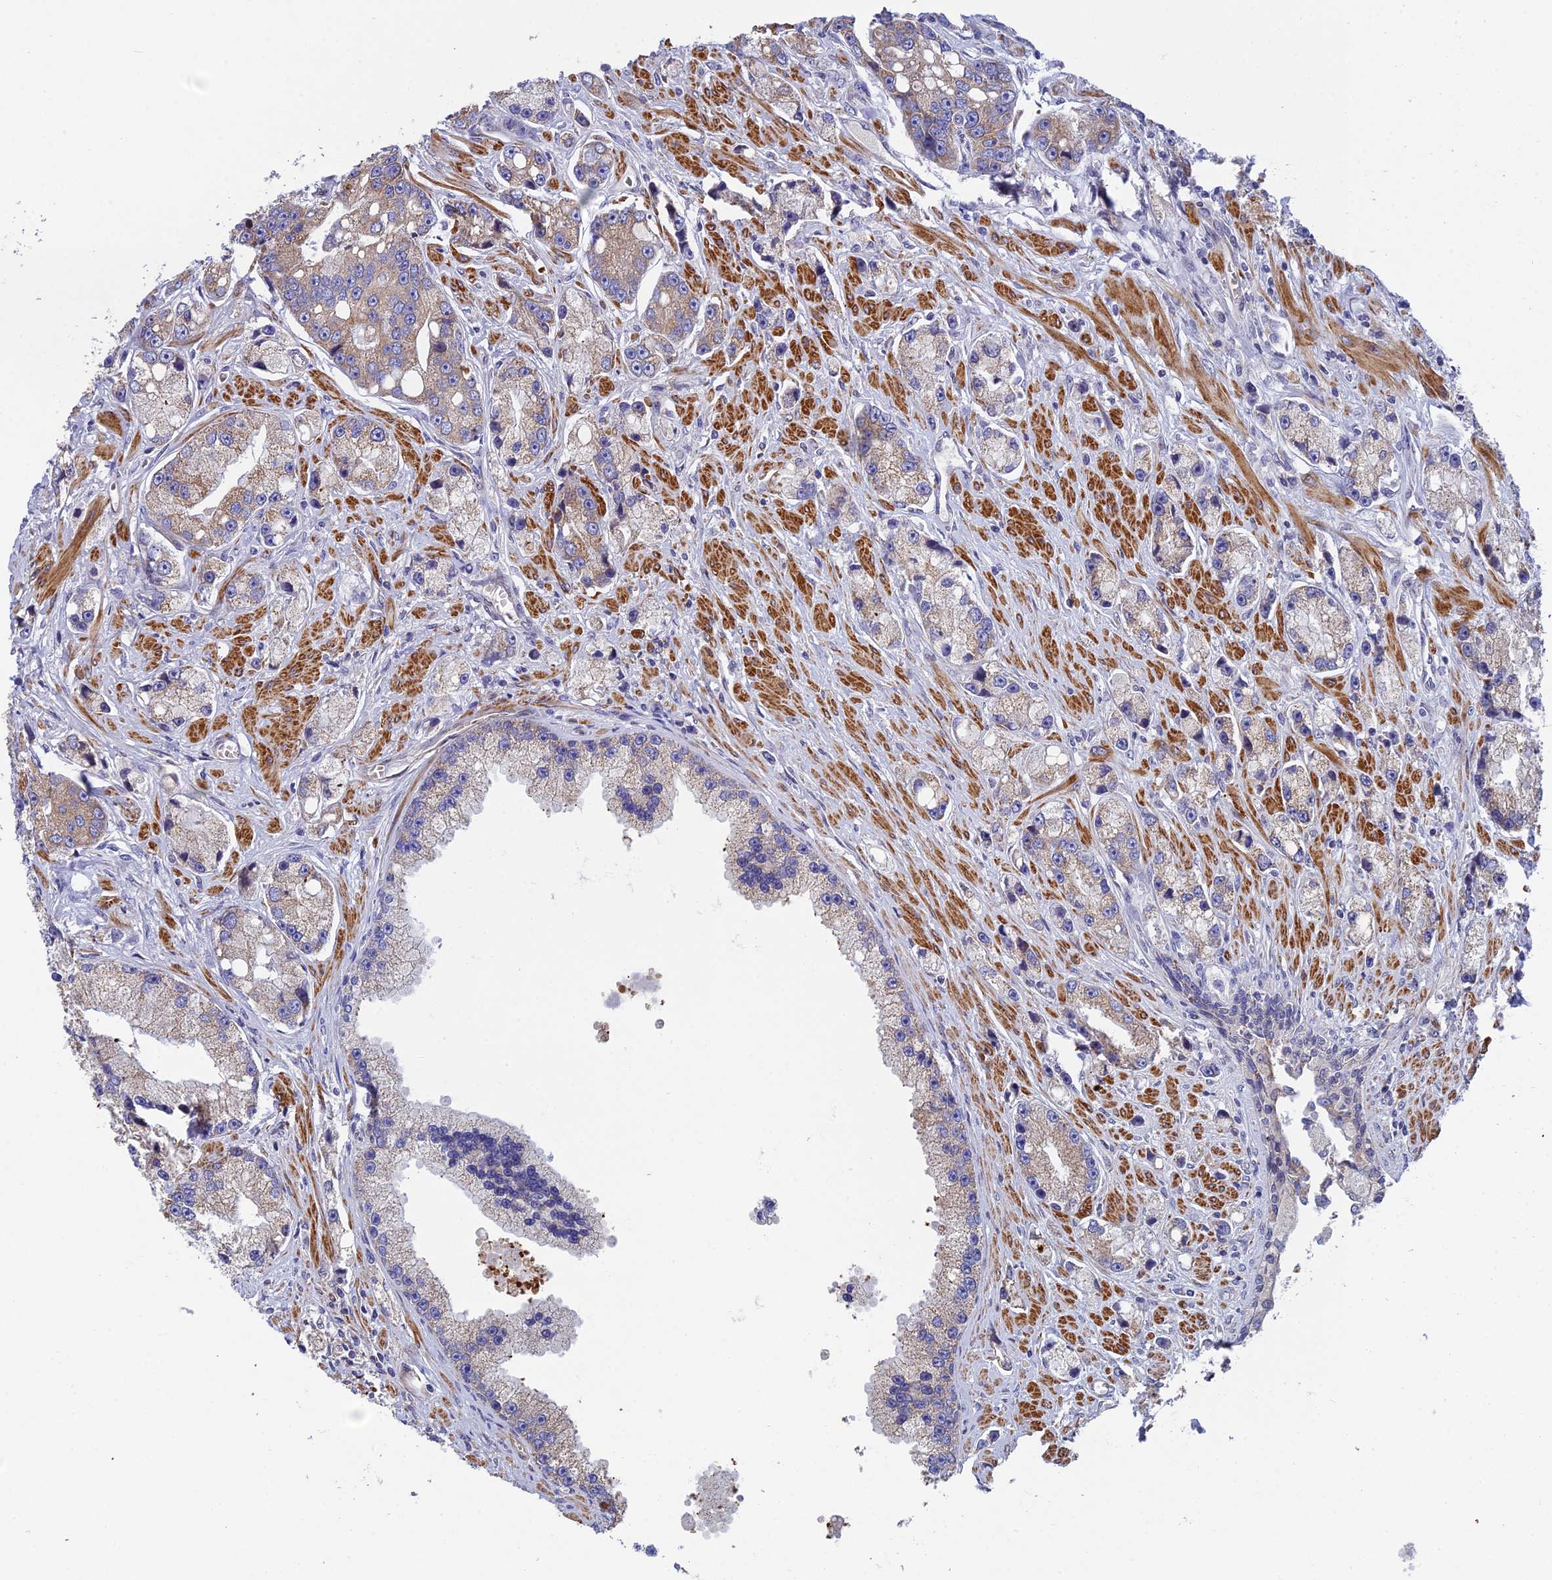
{"staining": {"intensity": "weak", "quantity": "25%-75%", "location": "cytoplasmic/membranous"}, "tissue": "prostate cancer", "cell_type": "Tumor cells", "image_type": "cancer", "snomed": [{"axis": "morphology", "description": "Adenocarcinoma, High grade"}, {"axis": "topography", "description": "Prostate"}], "caption": "This is a micrograph of immunohistochemistry (IHC) staining of prostate cancer (high-grade adenocarcinoma), which shows weak positivity in the cytoplasmic/membranous of tumor cells.", "gene": "CSPG4", "patient": {"sex": "male", "age": 74}}